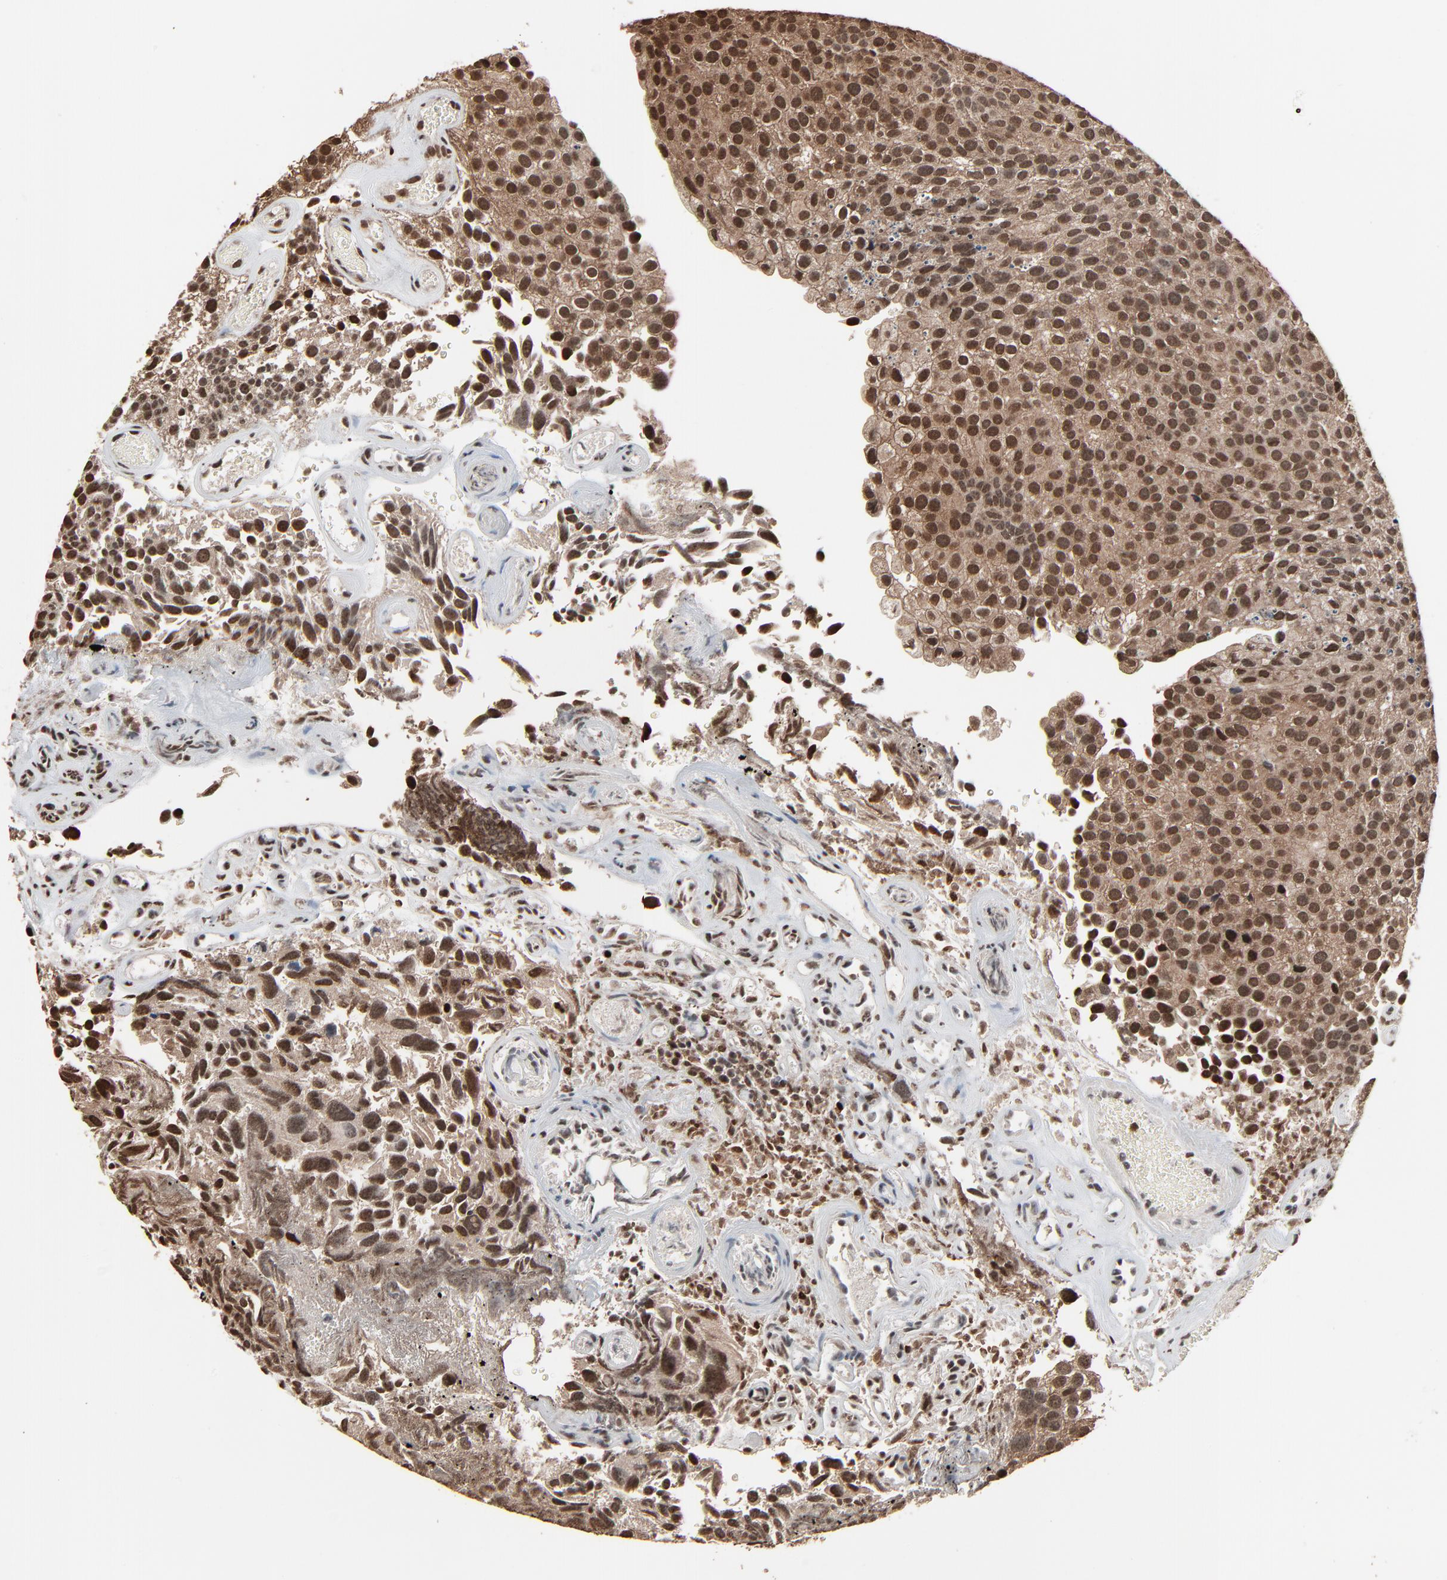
{"staining": {"intensity": "strong", "quantity": ">75%", "location": "cytoplasmic/membranous,nuclear"}, "tissue": "urothelial cancer", "cell_type": "Tumor cells", "image_type": "cancer", "snomed": [{"axis": "morphology", "description": "Urothelial carcinoma, High grade"}, {"axis": "topography", "description": "Urinary bladder"}], "caption": "This is an image of IHC staining of high-grade urothelial carcinoma, which shows strong staining in the cytoplasmic/membranous and nuclear of tumor cells.", "gene": "RPS6KA3", "patient": {"sex": "male", "age": 72}}